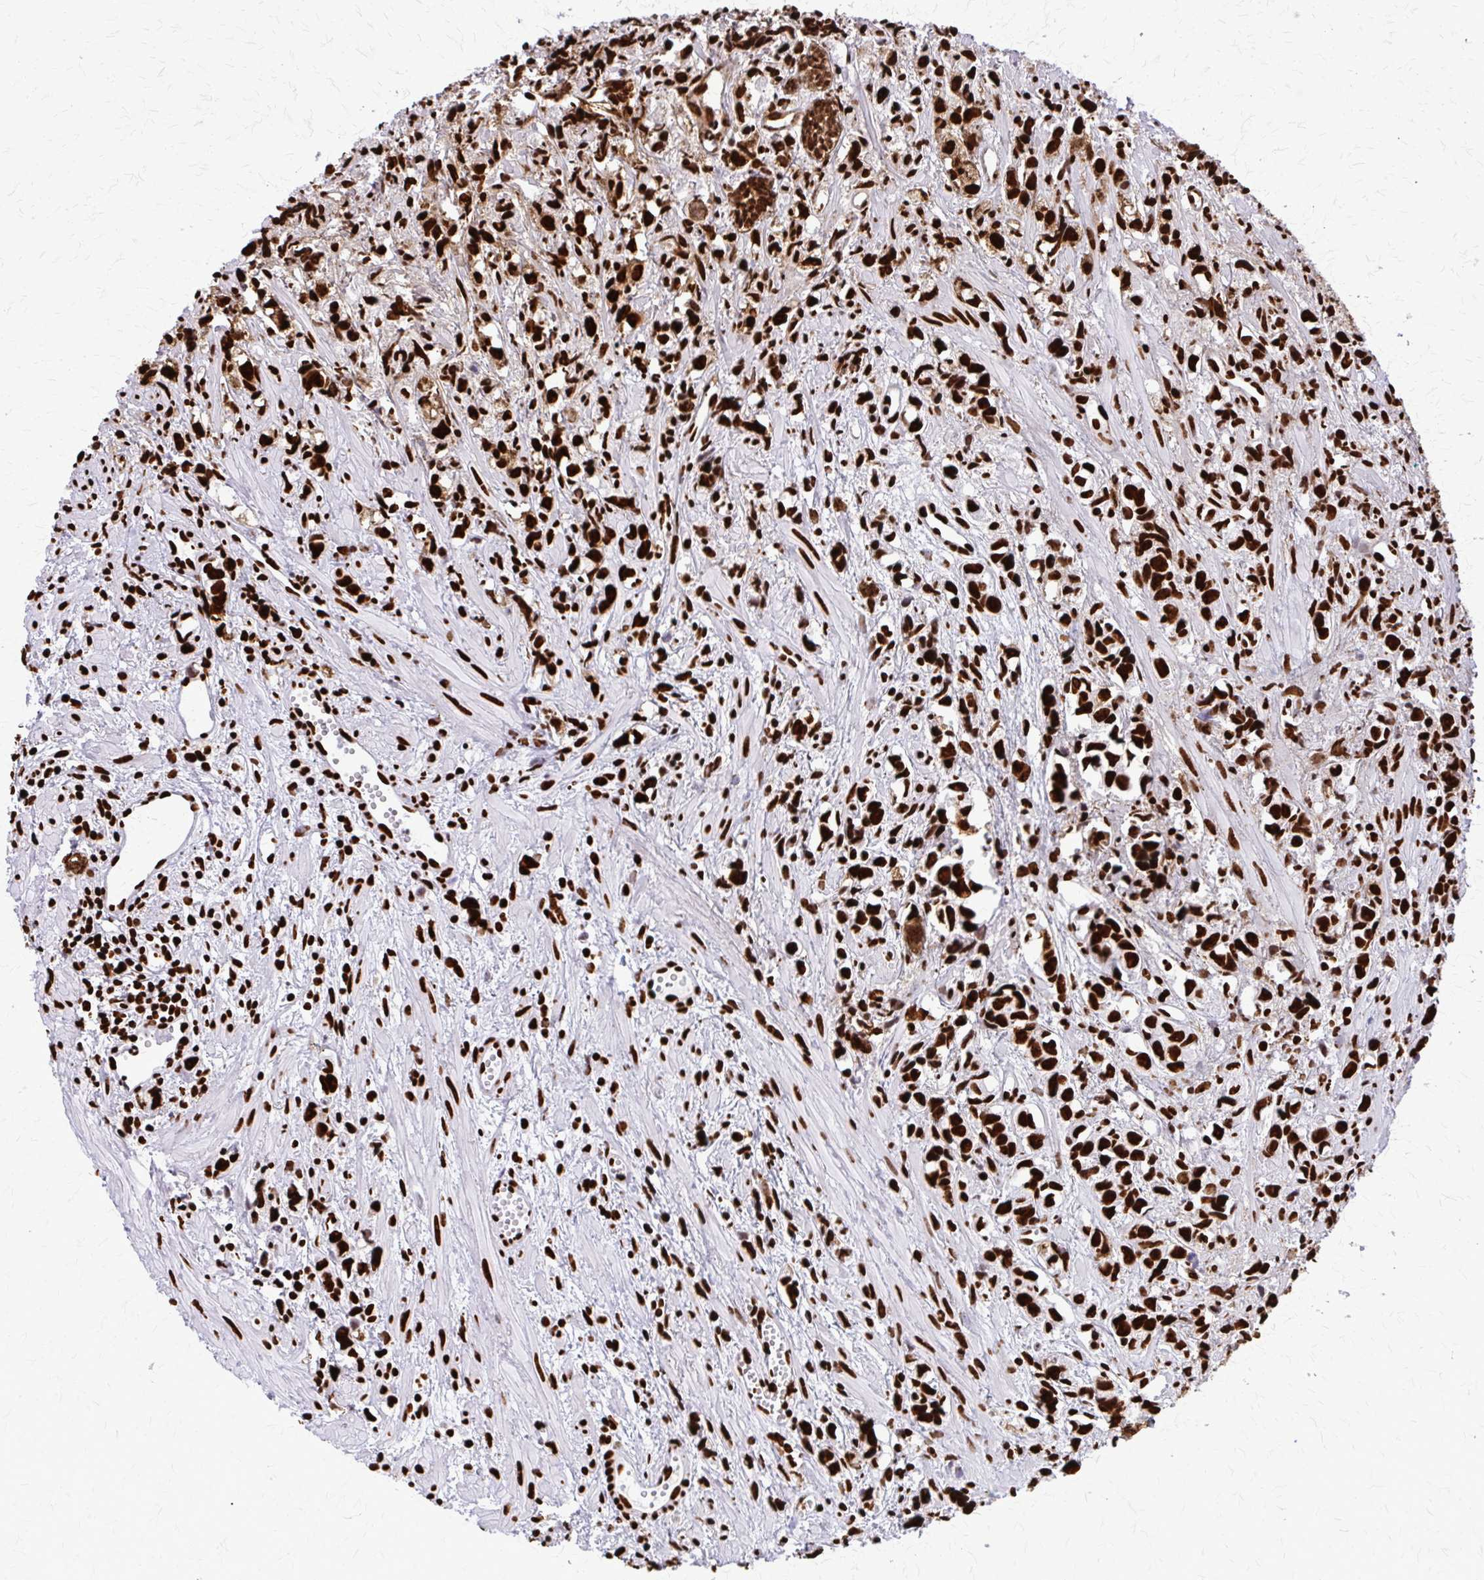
{"staining": {"intensity": "strong", "quantity": ">75%", "location": "nuclear"}, "tissue": "prostate cancer", "cell_type": "Tumor cells", "image_type": "cancer", "snomed": [{"axis": "morphology", "description": "Adenocarcinoma, High grade"}, {"axis": "topography", "description": "Prostate"}], "caption": "There is high levels of strong nuclear staining in tumor cells of prostate cancer (adenocarcinoma (high-grade)), as demonstrated by immunohistochemical staining (brown color).", "gene": "SFPQ", "patient": {"sex": "male", "age": 58}}